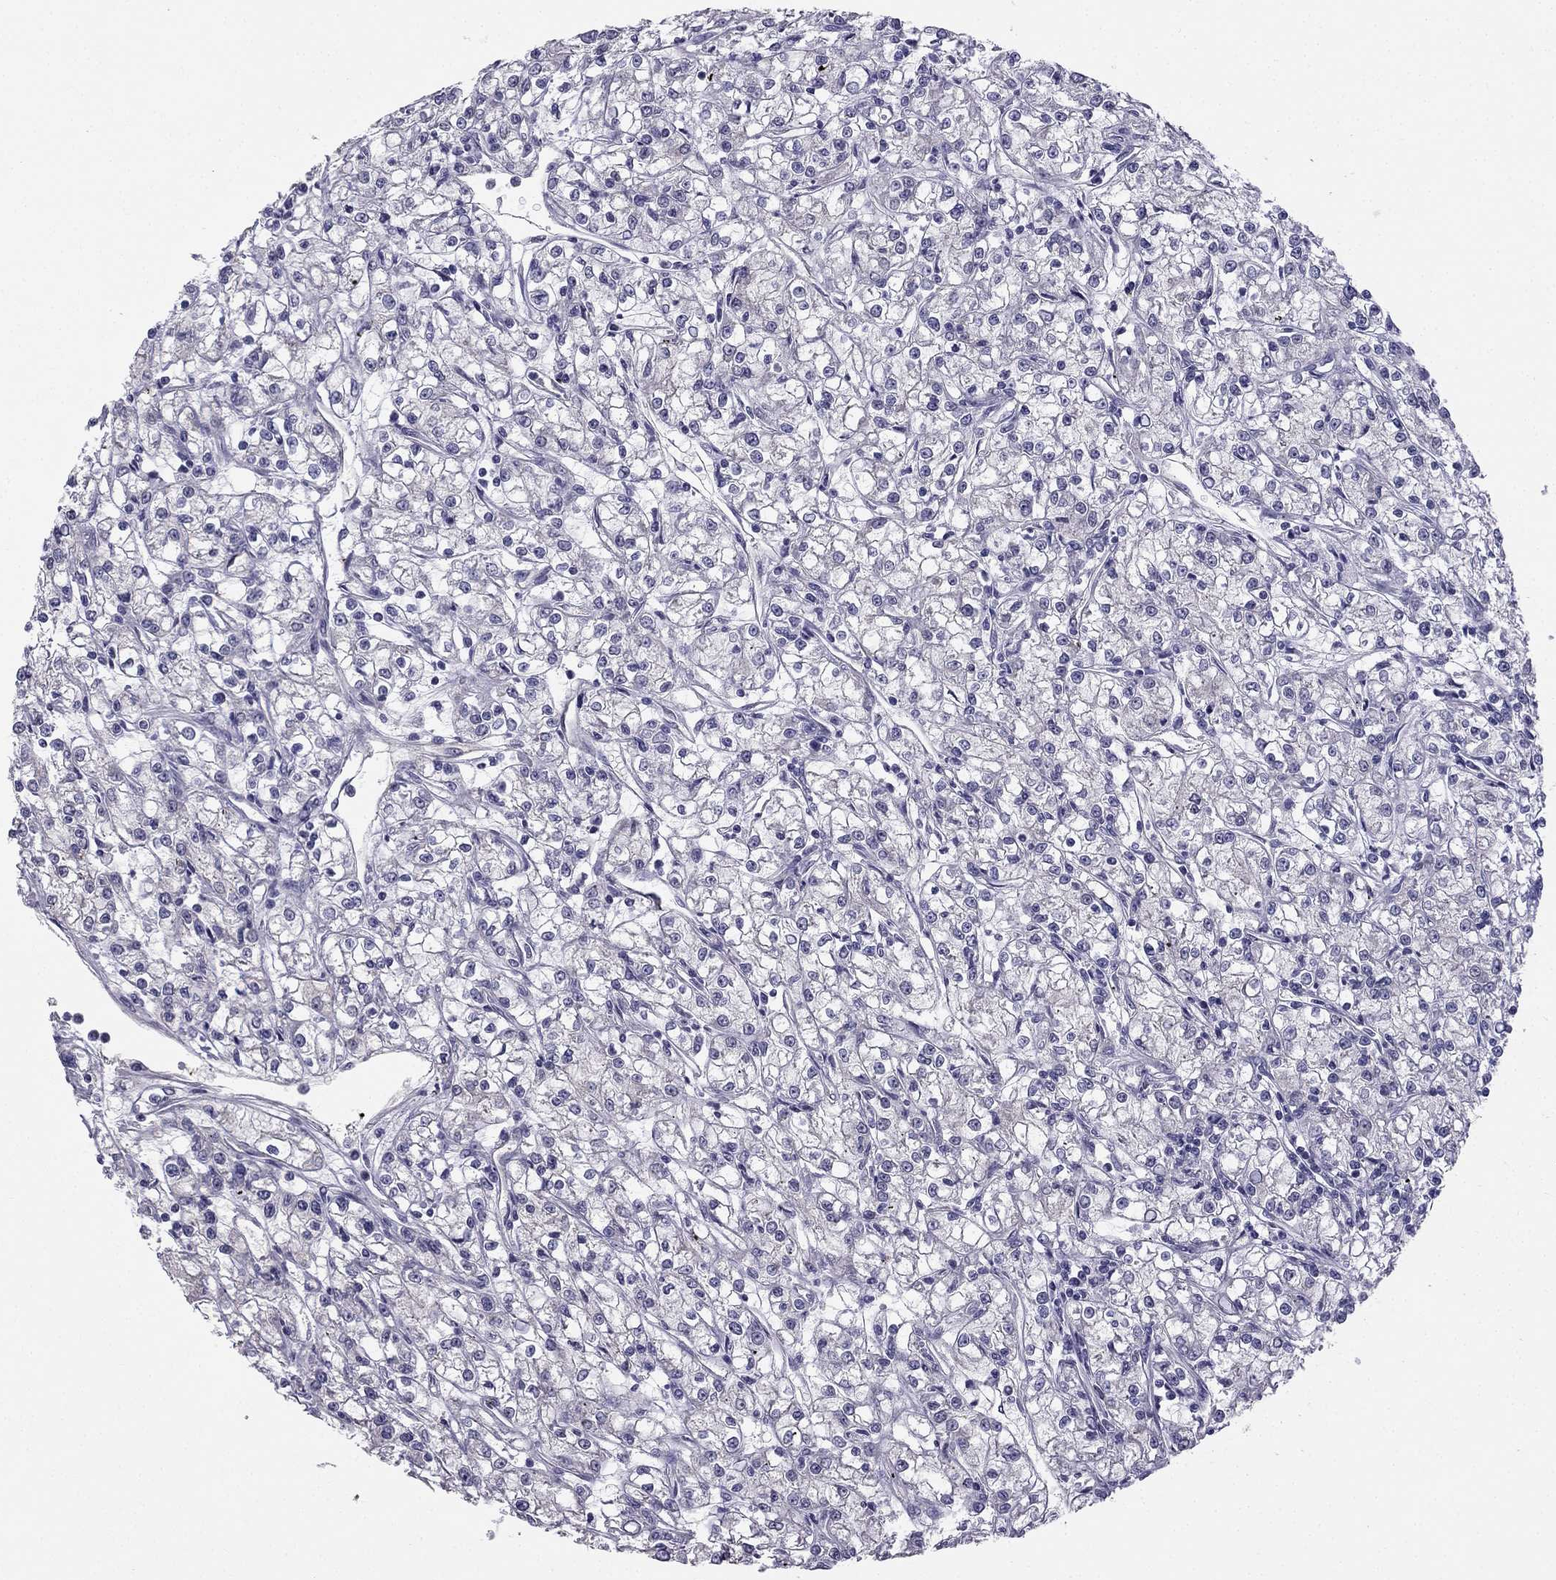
{"staining": {"intensity": "negative", "quantity": "none", "location": "none"}, "tissue": "renal cancer", "cell_type": "Tumor cells", "image_type": "cancer", "snomed": [{"axis": "morphology", "description": "Adenocarcinoma, NOS"}, {"axis": "topography", "description": "Kidney"}], "caption": "Tumor cells show no significant positivity in renal cancer.", "gene": "HSFX1", "patient": {"sex": "female", "age": 59}}